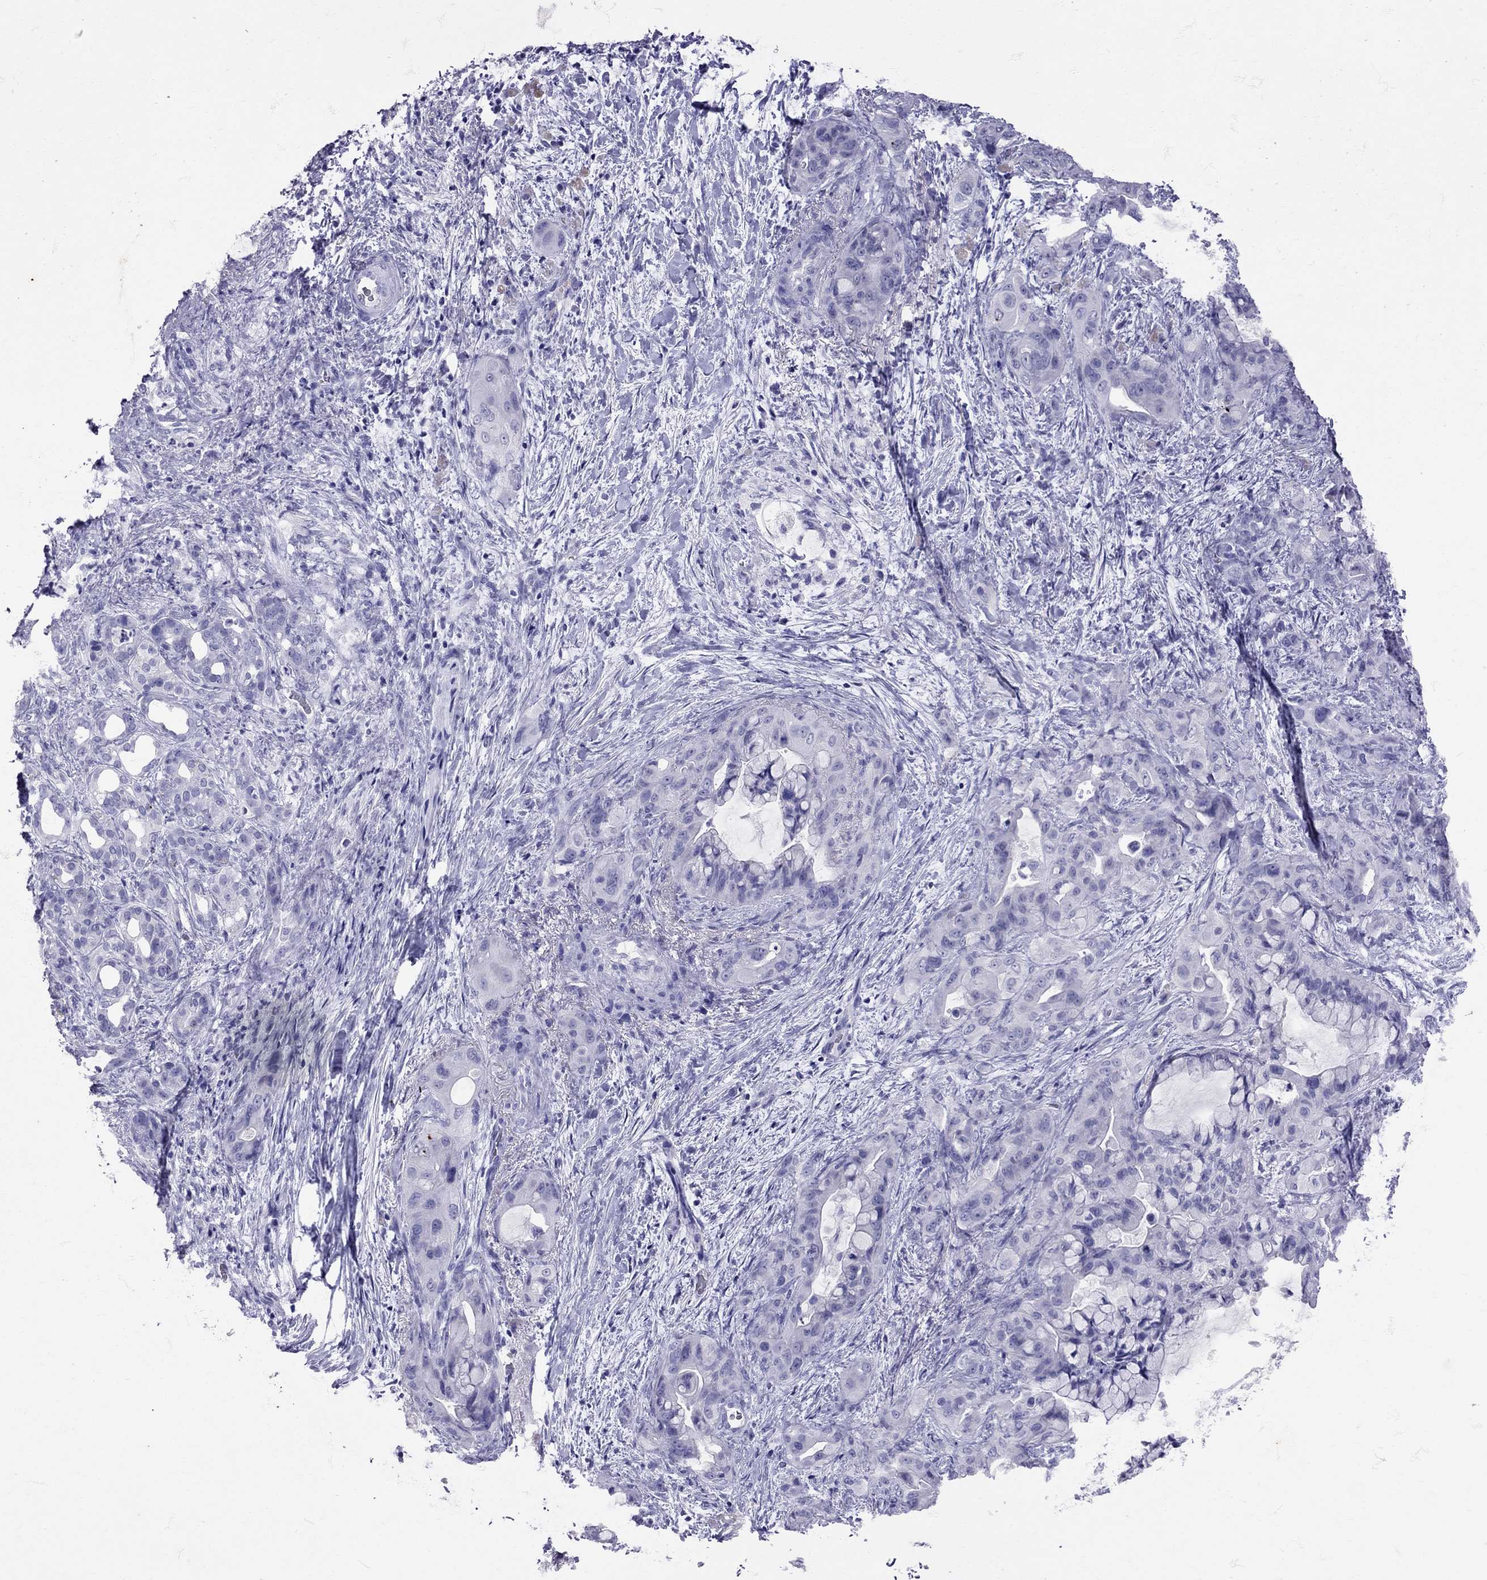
{"staining": {"intensity": "negative", "quantity": "none", "location": "none"}, "tissue": "pancreatic cancer", "cell_type": "Tumor cells", "image_type": "cancer", "snomed": [{"axis": "morphology", "description": "Adenocarcinoma, NOS"}, {"axis": "topography", "description": "Pancreas"}], "caption": "The IHC image has no significant positivity in tumor cells of pancreatic adenocarcinoma tissue. (DAB (3,3'-diaminobenzidine) immunohistochemistry, high magnification).", "gene": "AVP", "patient": {"sex": "male", "age": 71}}